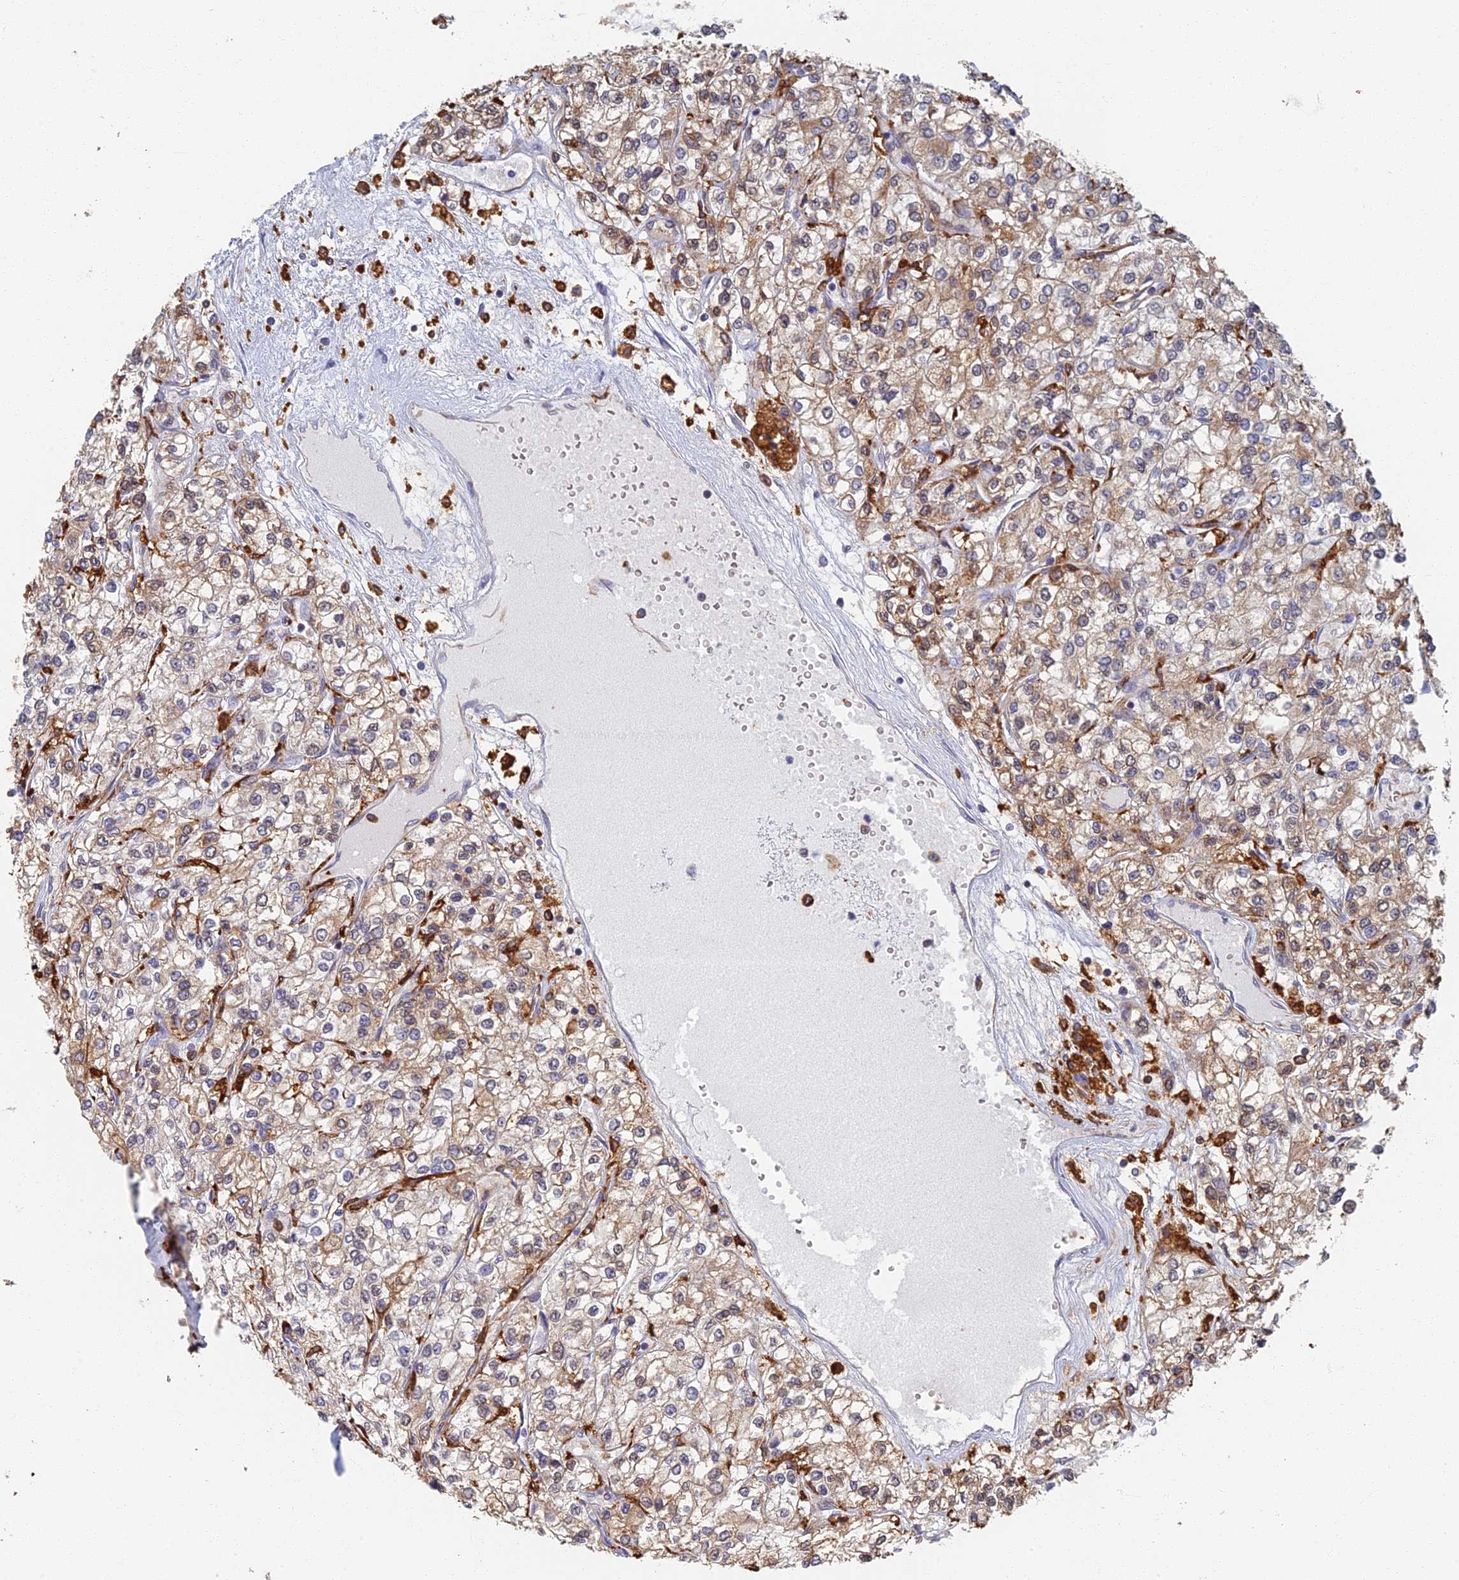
{"staining": {"intensity": "weak", "quantity": "25%-75%", "location": "cytoplasmic/membranous"}, "tissue": "renal cancer", "cell_type": "Tumor cells", "image_type": "cancer", "snomed": [{"axis": "morphology", "description": "Adenocarcinoma, NOS"}, {"axis": "topography", "description": "Kidney"}], "caption": "Weak cytoplasmic/membranous expression is appreciated in about 25%-75% of tumor cells in renal cancer (adenocarcinoma). (DAB (3,3'-diaminobenzidine) IHC with brightfield microscopy, high magnification).", "gene": "GPATCH1", "patient": {"sex": "male", "age": 80}}